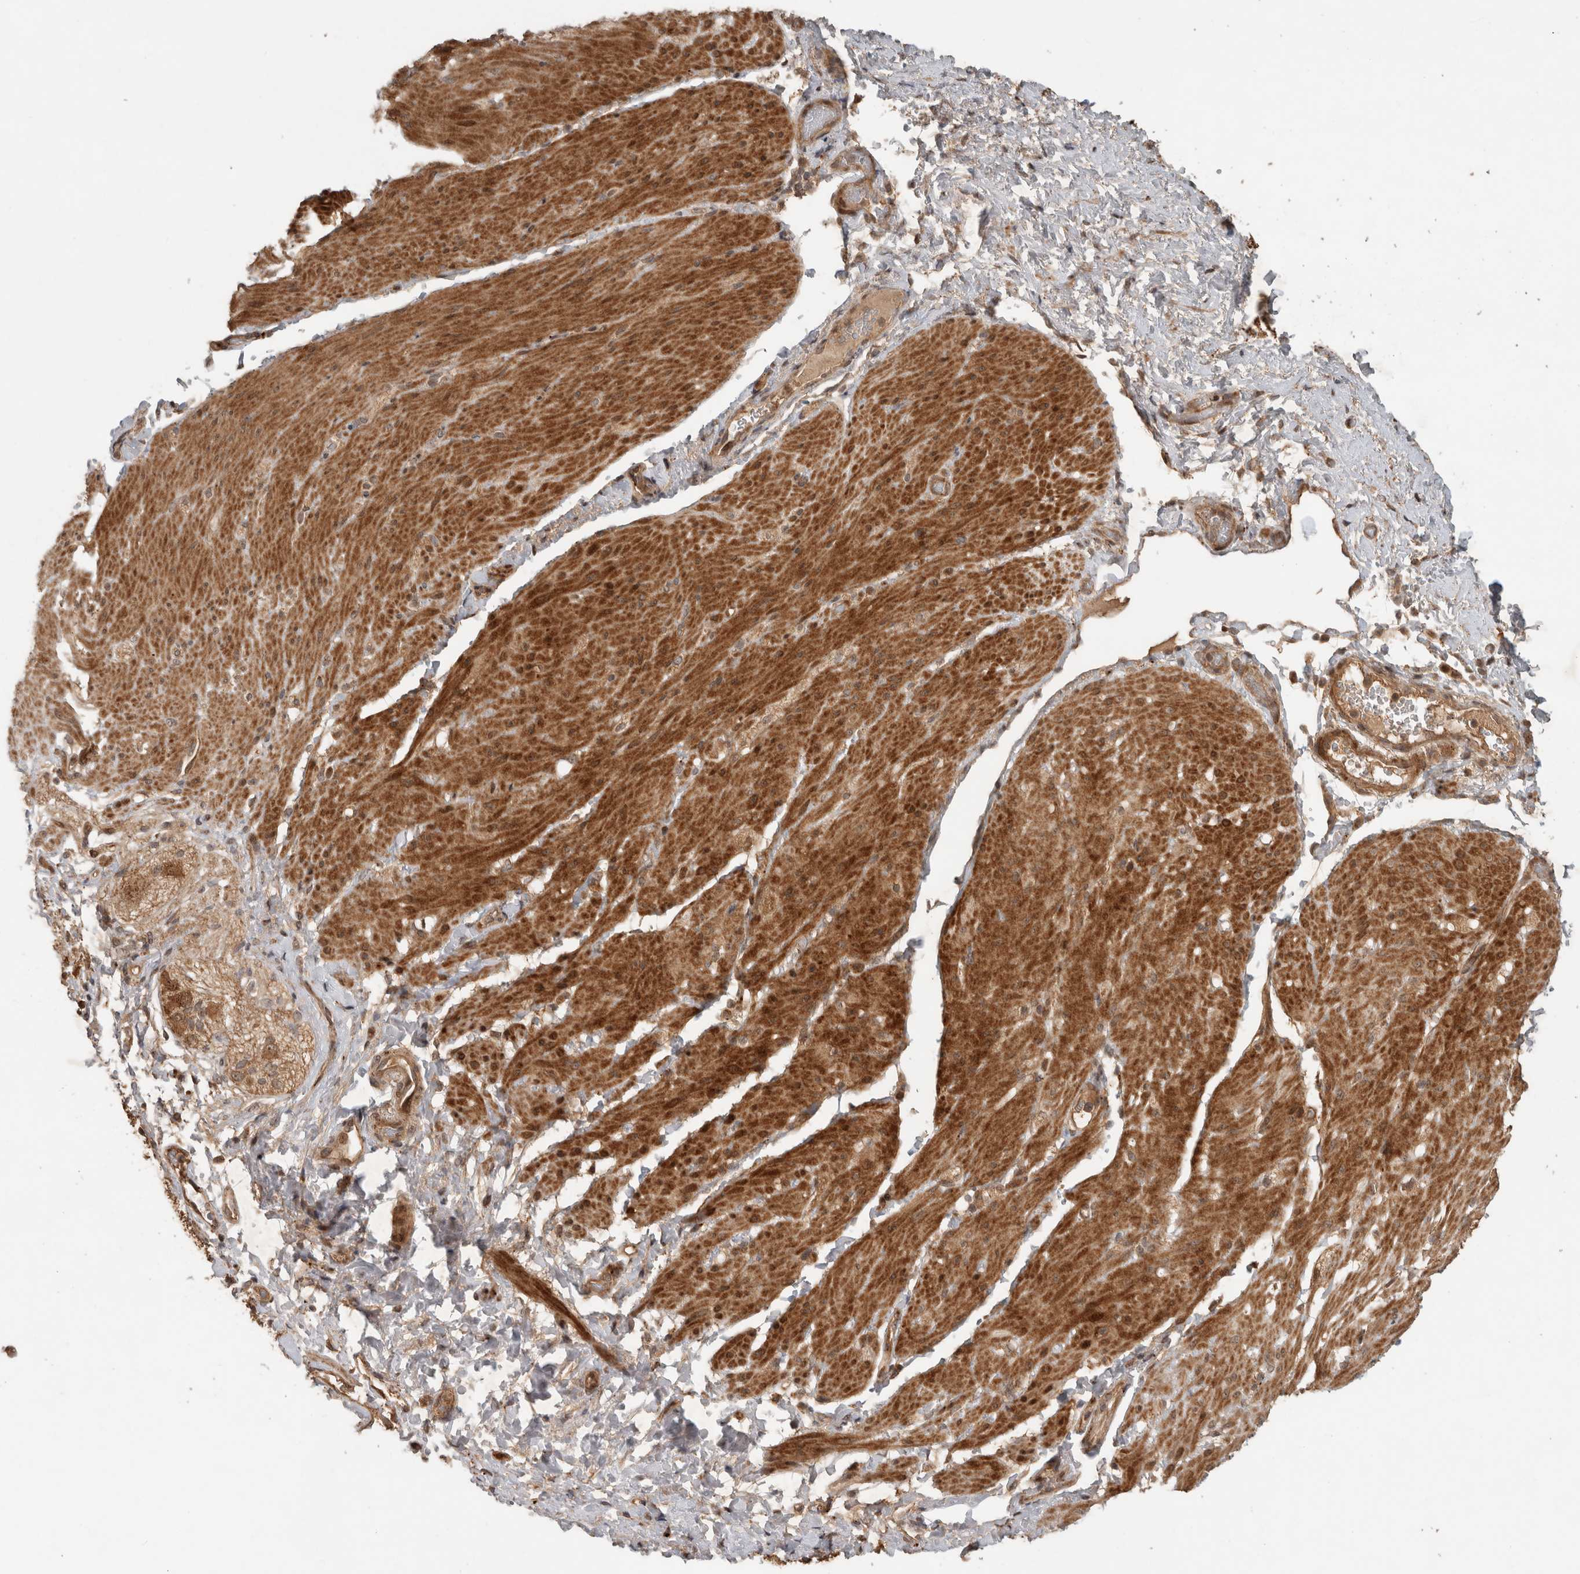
{"staining": {"intensity": "strong", "quantity": "25%-75%", "location": "cytoplasmic/membranous"}, "tissue": "smooth muscle", "cell_type": "Smooth muscle cells", "image_type": "normal", "snomed": [{"axis": "morphology", "description": "Normal tissue, NOS"}, {"axis": "topography", "description": "Smooth muscle"}, {"axis": "topography", "description": "Small intestine"}], "caption": "Protein expression by immunohistochemistry (IHC) reveals strong cytoplasmic/membranous expression in about 25%-75% of smooth muscle cells in normal smooth muscle. The staining was performed using DAB to visualize the protein expression in brown, while the nuclei were stained in blue with hematoxylin (Magnification: 20x).", "gene": "PITPNC1", "patient": {"sex": "female", "age": 84}}